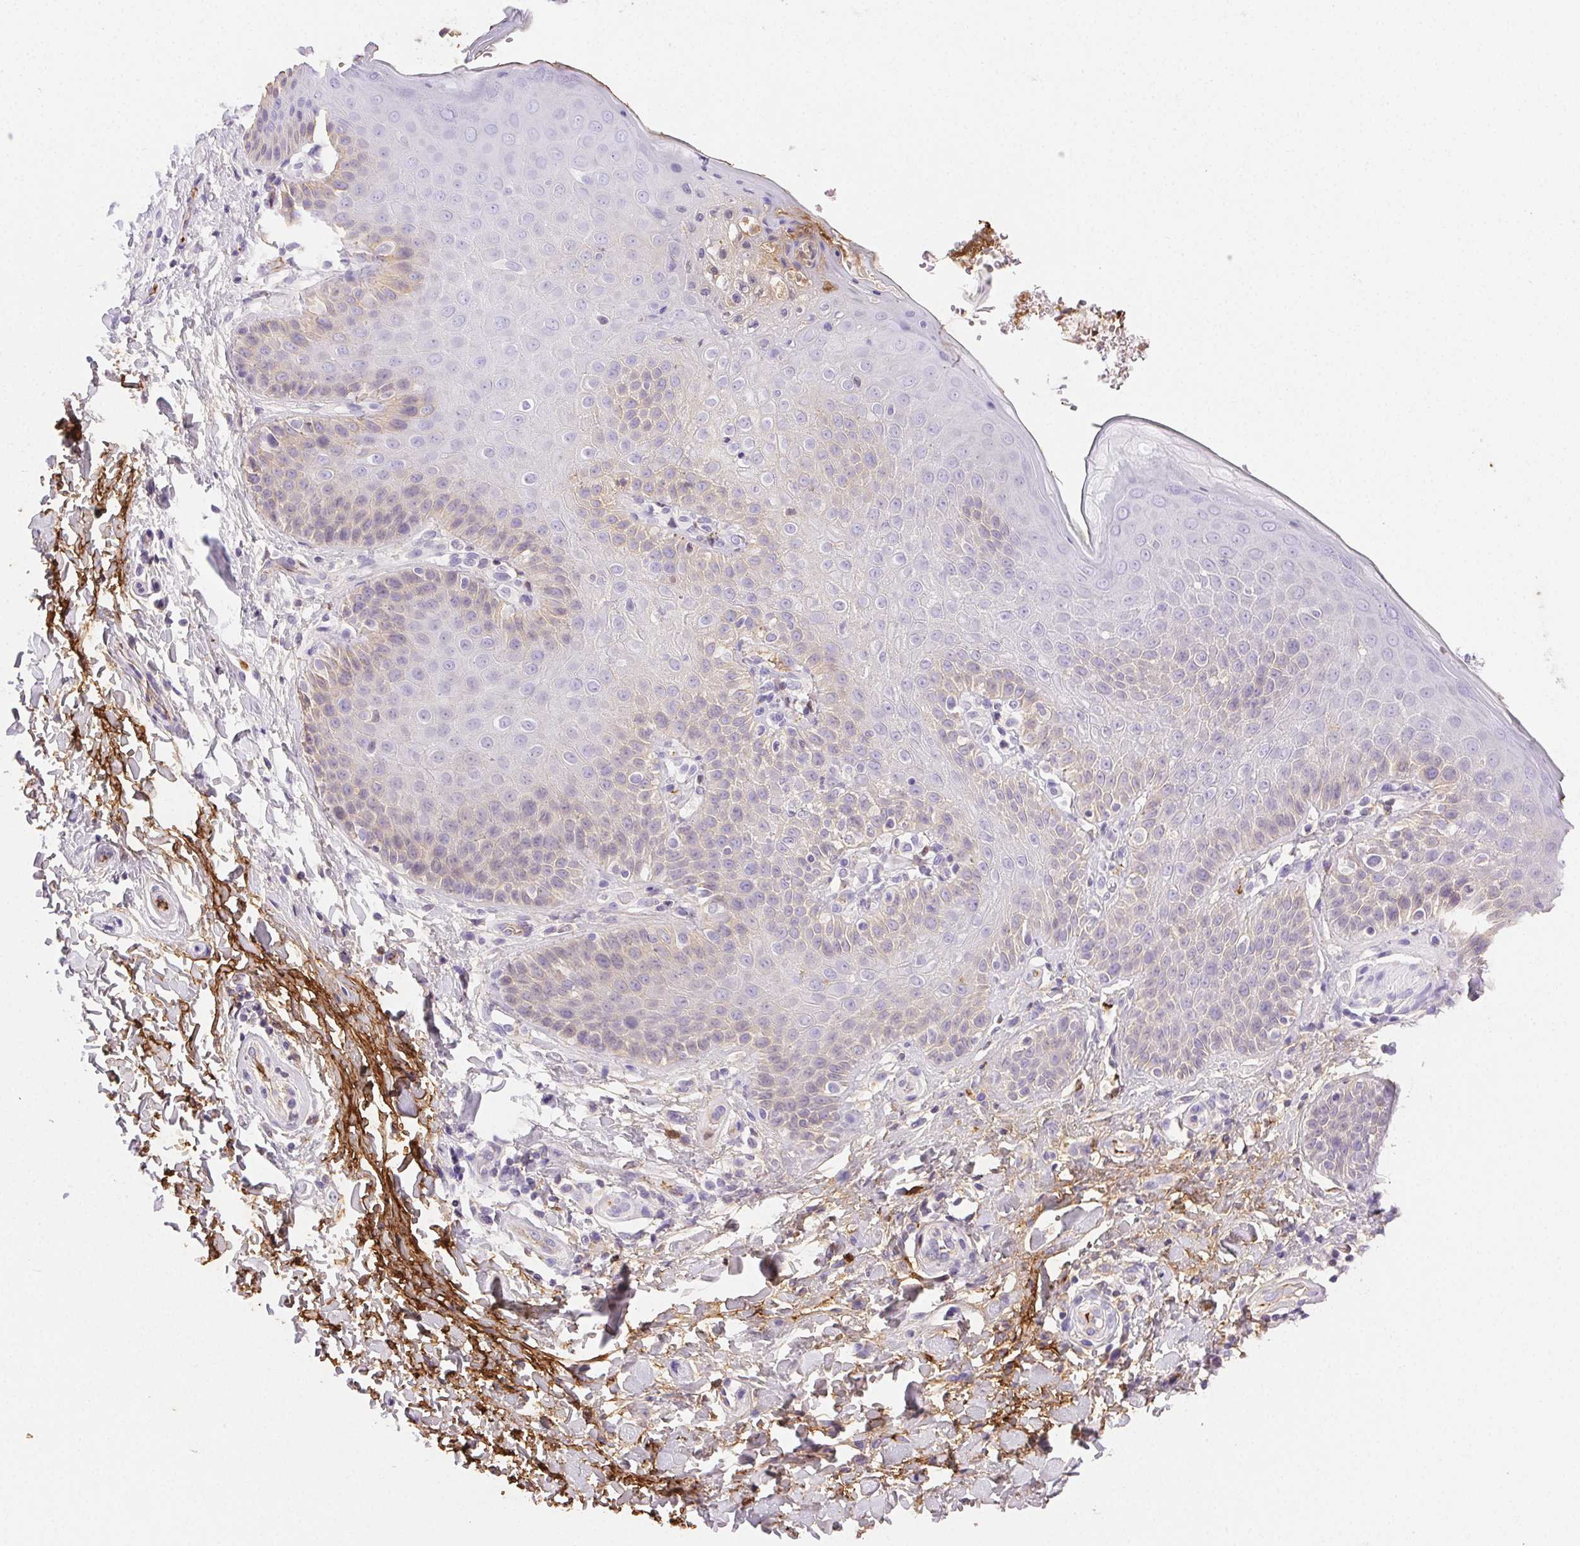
{"staining": {"intensity": "moderate", "quantity": "<25%", "location": "cytoplasmic/membranous"}, "tissue": "skin", "cell_type": "Epidermal cells", "image_type": "normal", "snomed": [{"axis": "morphology", "description": "Normal tissue, NOS"}, {"axis": "topography", "description": "Anal"}, {"axis": "topography", "description": "Peripheral nerve tissue"}], "caption": "This micrograph exhibits IHC staining of normal human skin, with low moderate cytoplasmic/membranous expression in about <25% of epidermal cells.", "gene": "FGA", "patient": {"sex": "male", "age": 51}}